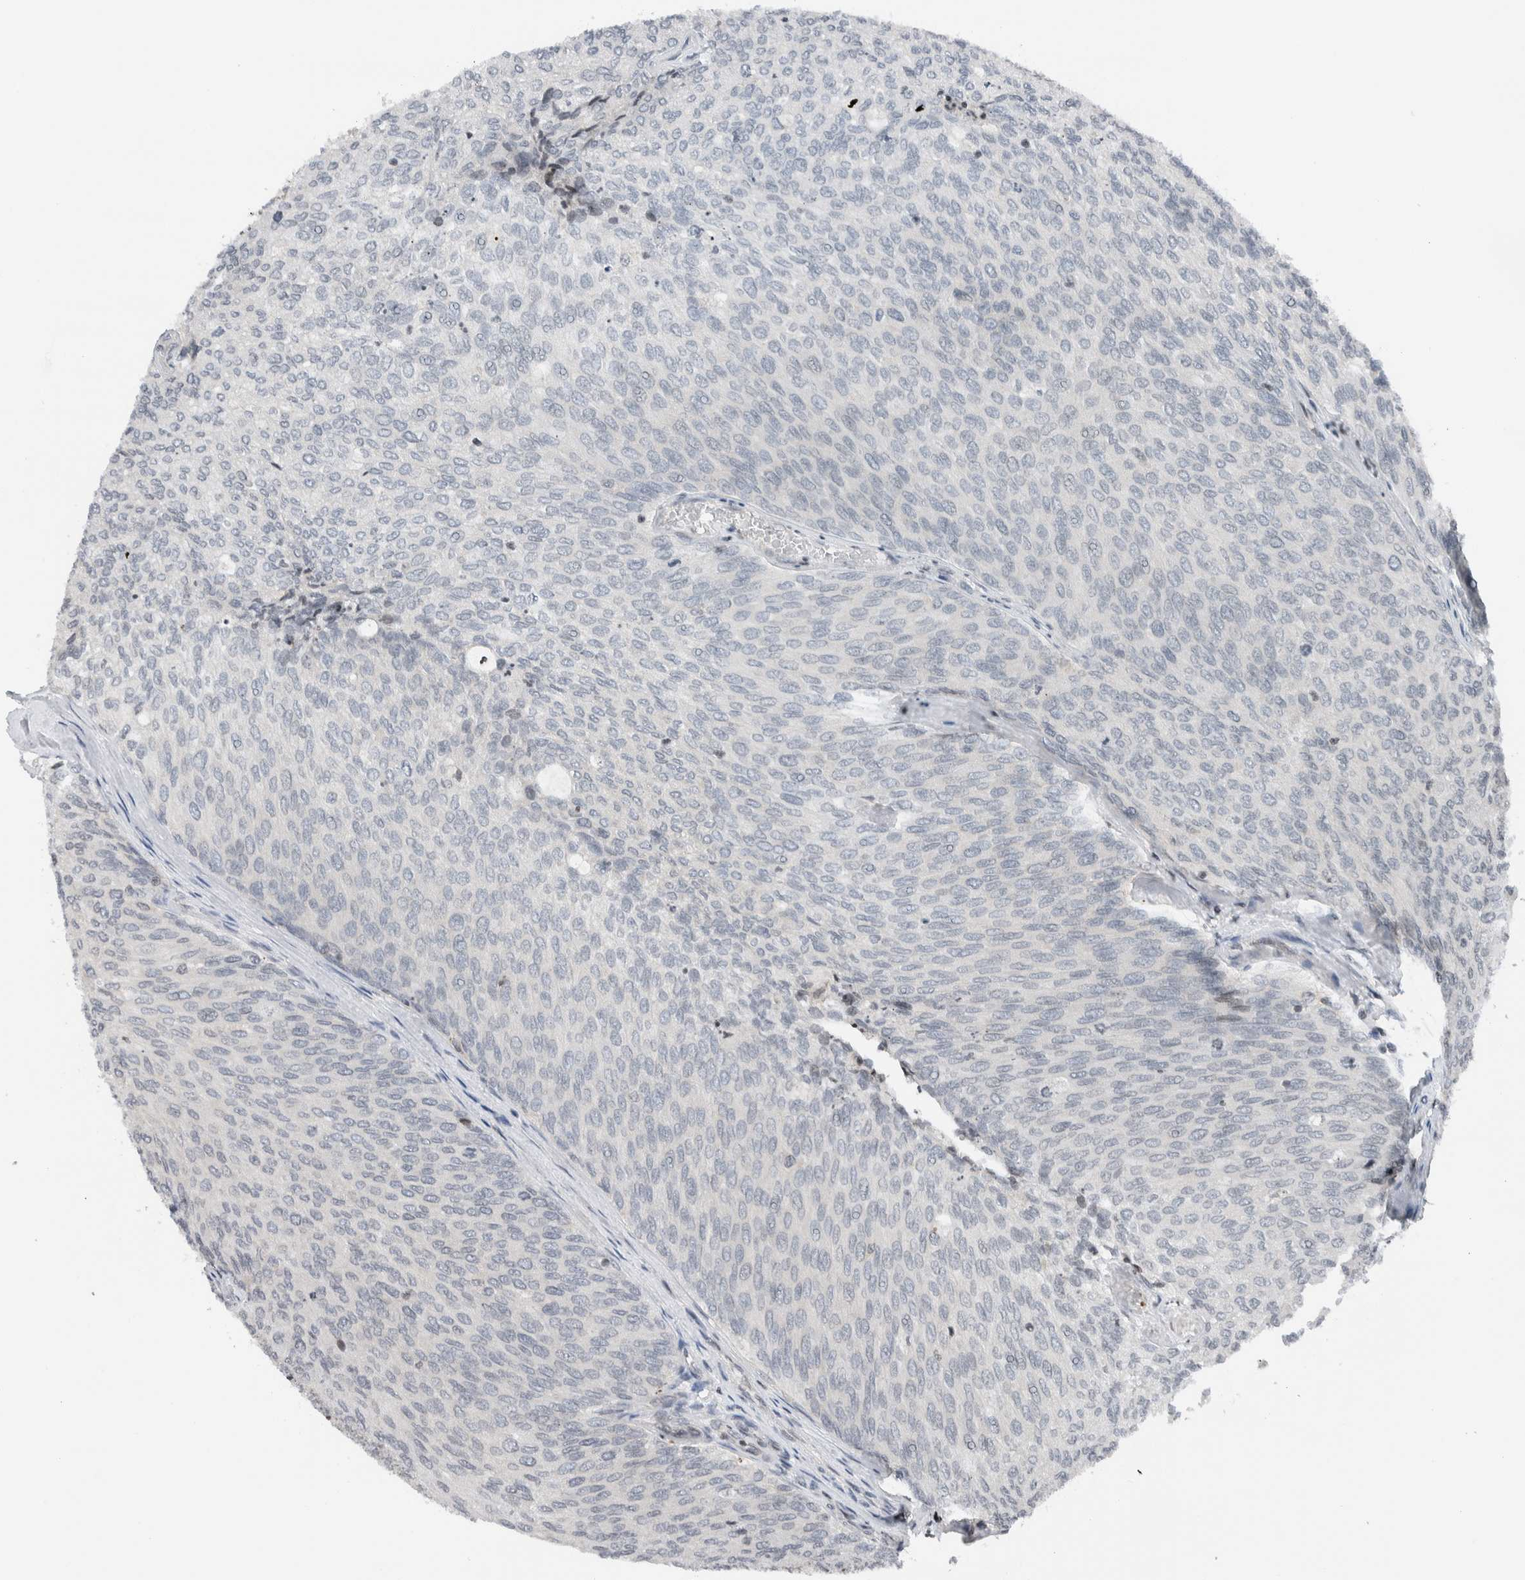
{"staining": {"intensity": "weak", "quantity": "<25%", "location": "nuclear"}, "tissue": "urothelial cancer", "cell_type": "Tumor cells", "image_type": "cancer", "snomed": [{"axis": "morphology", "description": "Urothelial carcinoma, Low grade"}, {"axis": "topography", "description": "Urinary bladder"}], "caption": "Immunohistochemical staining of urothelial carcinoma (low-grade) shows no significant positivity in tumor cells.", "gene": "NPLOC4", "patient": {"sex": "female", "age": 79}}